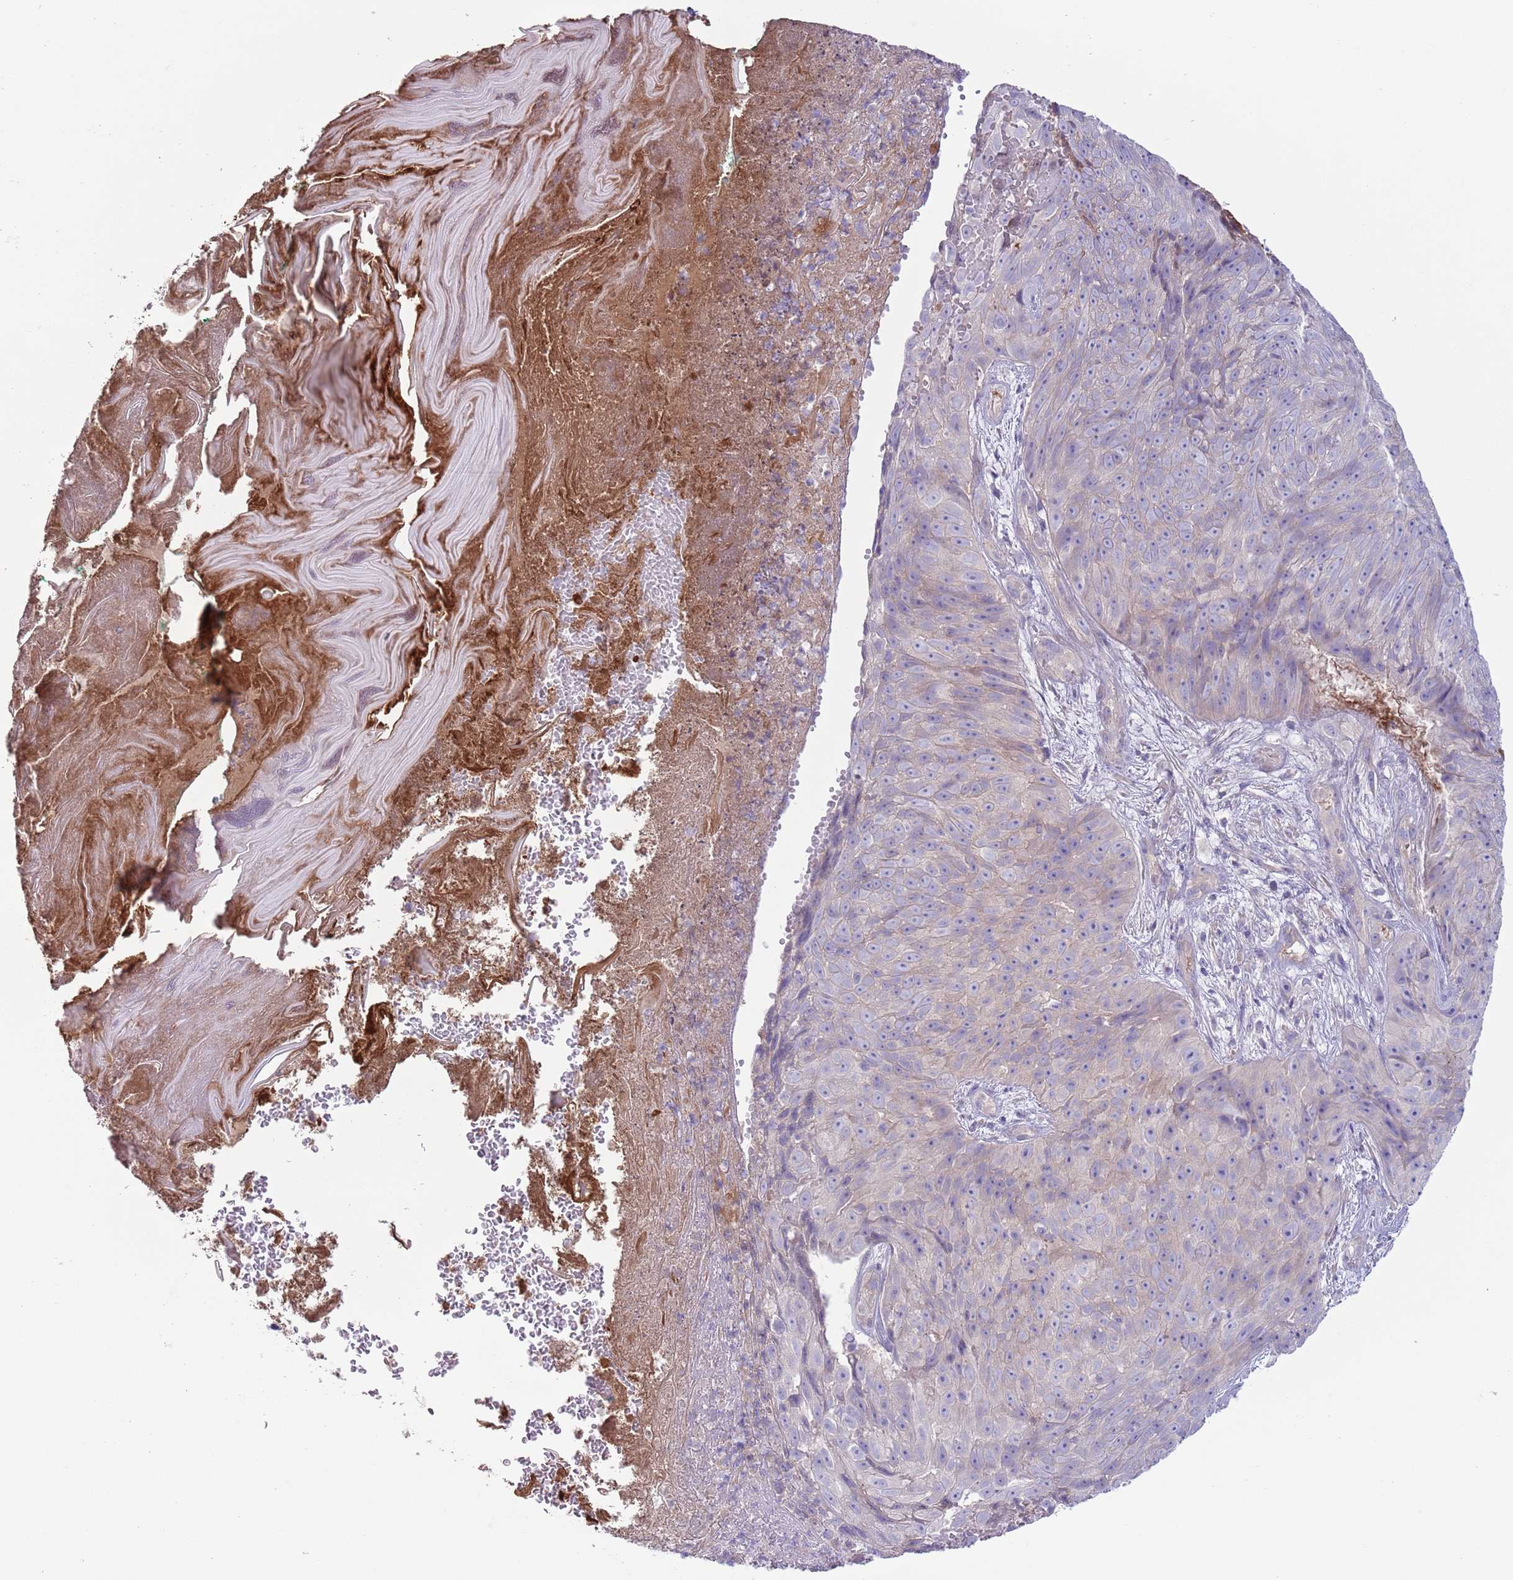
{"staining": {"intensity": "negative", "quantity": "none", "location": "none"}, "tissue": "skin cancer", "cell_type": "Tumor cells", "image_type": "cancer", "snomed": [{"axis": "morphology", "description": "Squamous cell carcinoma, NOS"}, {"axis": "topography", "description": "Skin"}], "caption": "A micrograph of human squamous cell carcinoma (skin) is negative for staining in tumor cells.", "gene": "CFH", "patient": {"sex": "female", "age": 87}}